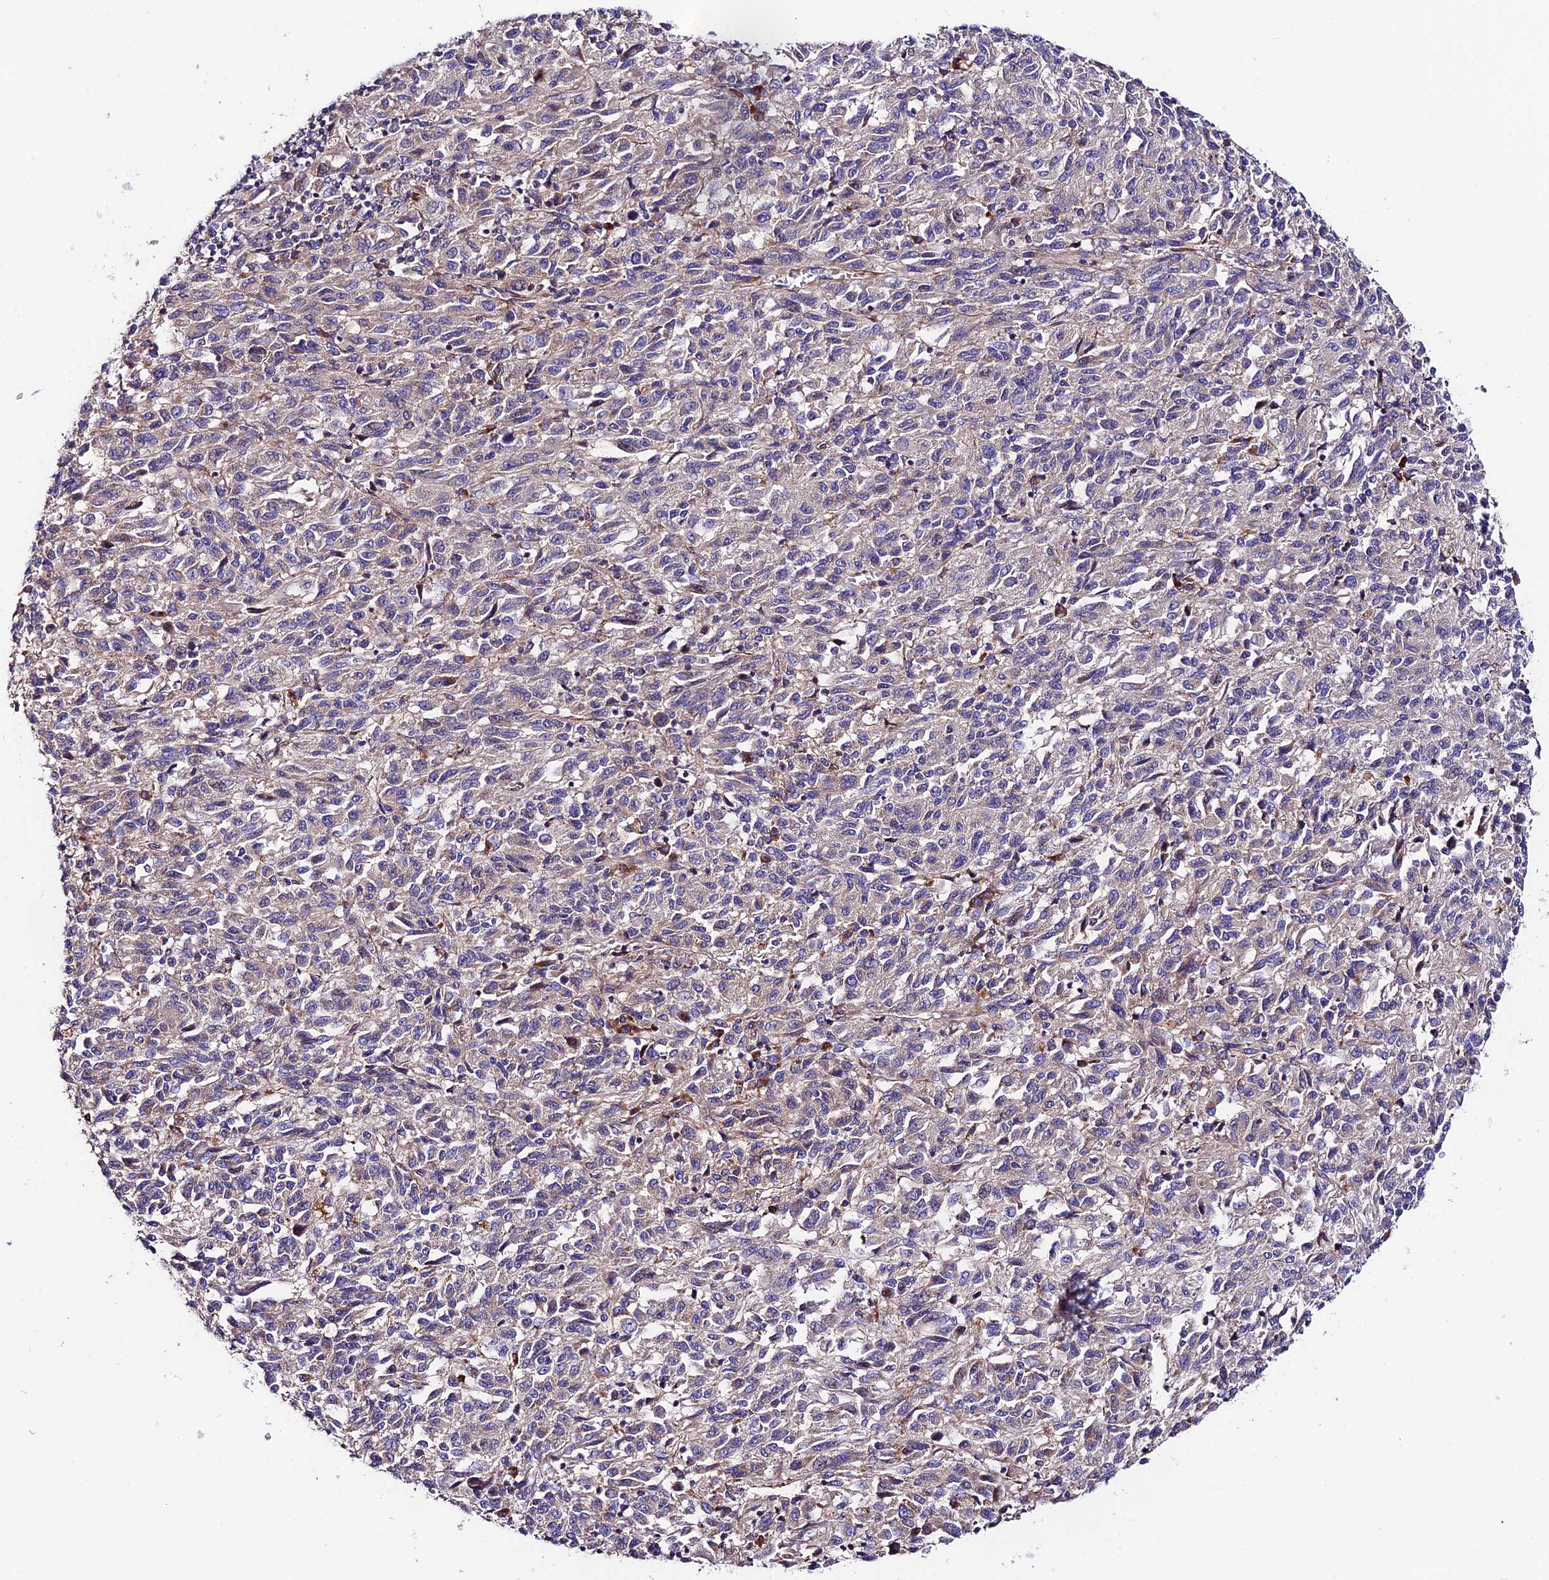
{"staining": {"intensity": "negative", "quantity": "none", "location": "none"}, "tissue": "melanoma", "cell_type": "Tumor cells", "image_type": "cancer", "snomed": [{"axis": "morphology", "description": "Malignant melanoma, Metastatic site"}, {"axis": "topography", "description": "Lung"}], "caption": "DAB (3,3'-diaminobenzidine) immunohistochemical staining of malignant melanoma (metastatic site) displays no significant staining in tumor cells.", "gene": "VPS13C", "patient": {"sex": "male", "age": 64}}